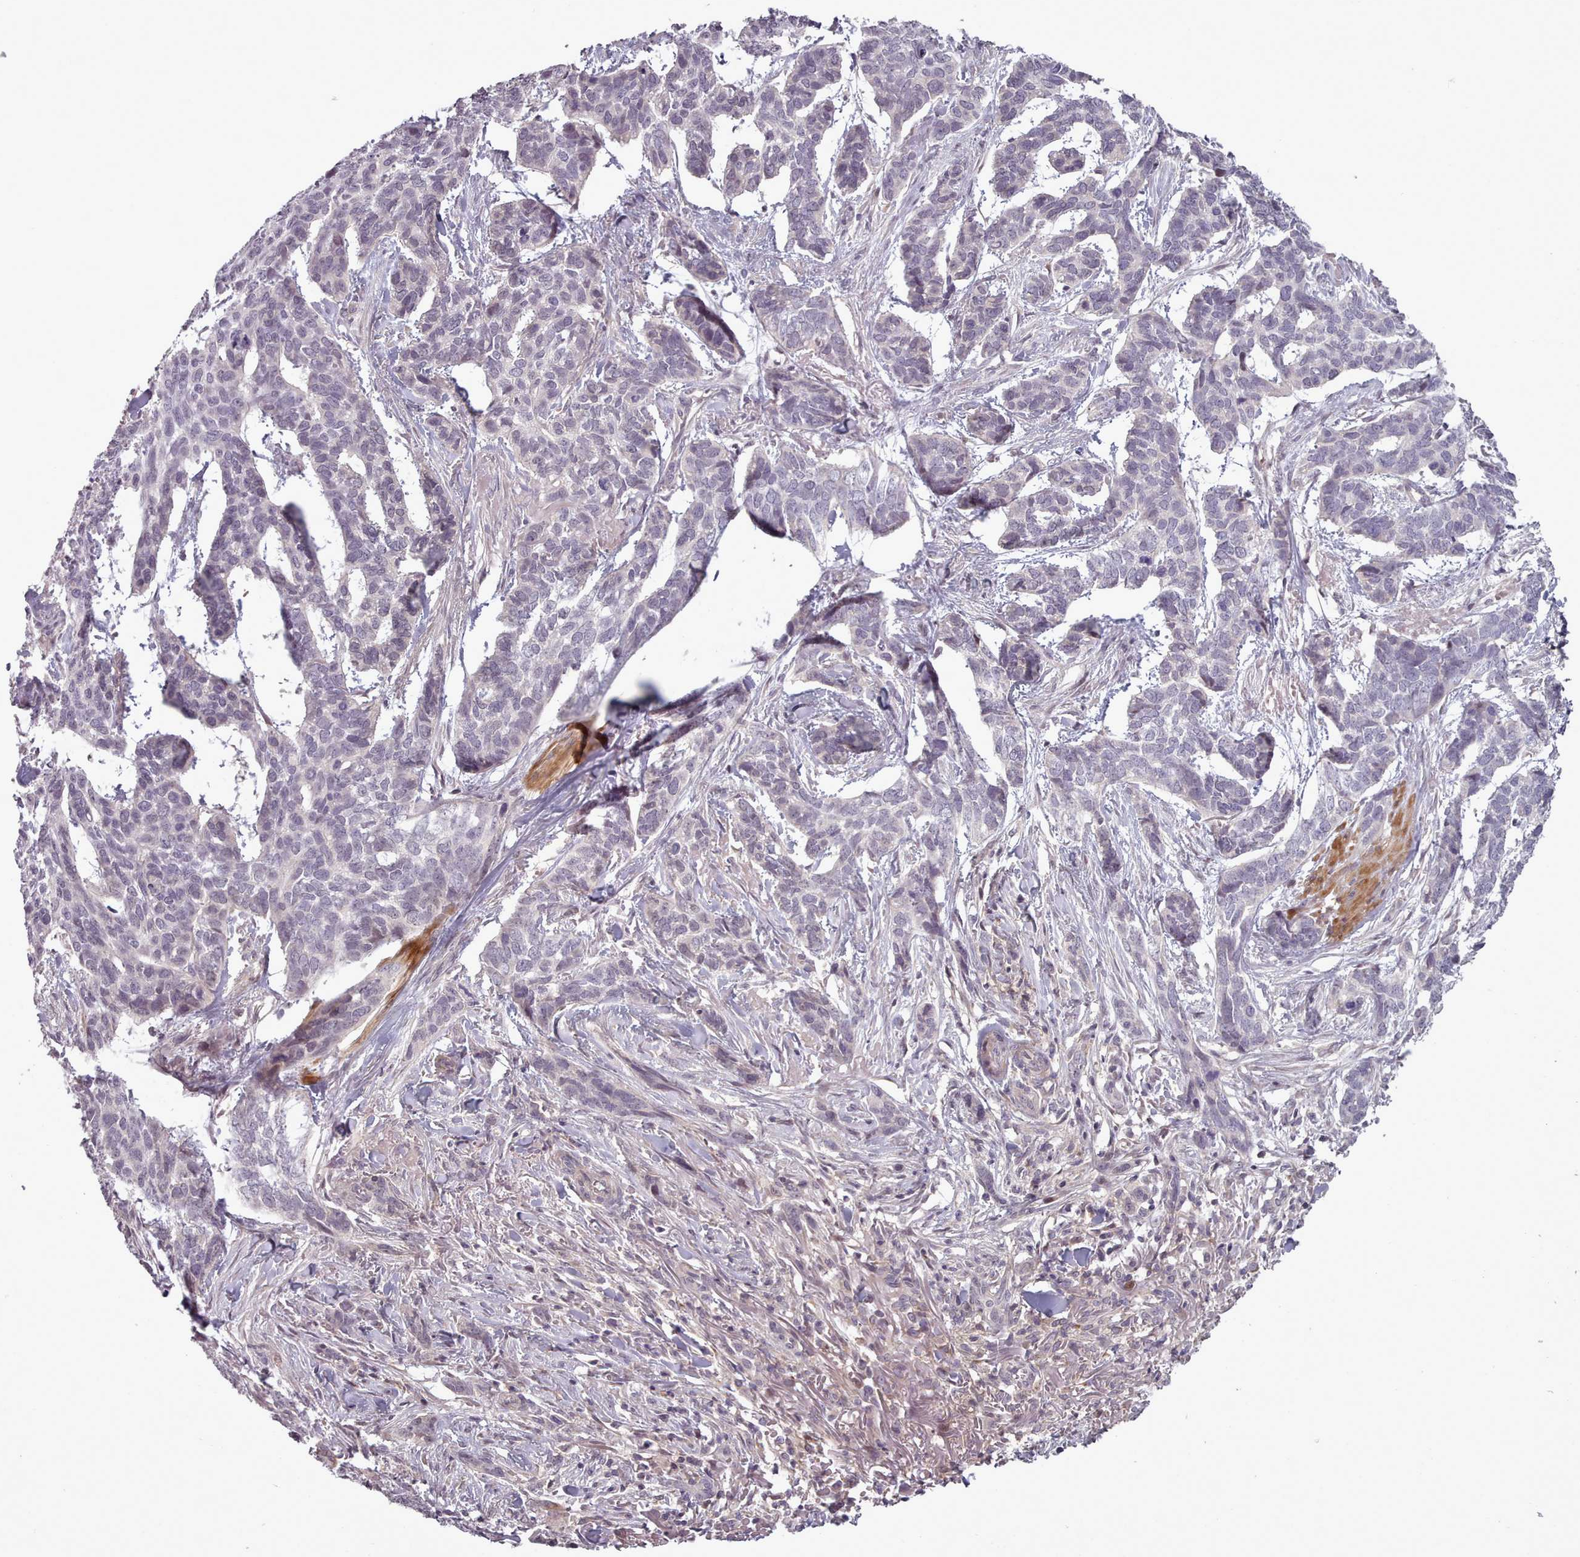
{"staining": {"intensity": "negative", "quantity": "none", "location": "none"}, "tissue": "skin cancer", "cell_type": "Tumor cells", "image_type": "cancer", "snomed": [{"axis": "morphology", "description": "Basal cell carcinoma"}, {"axis": "topography", "description": "Skin"}], "caption": "Photomicrograph shows no protein staining in tumor cells of skin basal cell carcinoma tissue.", "gene": "LEFTY2", "patient": {"sex": "male", "age": 86}}